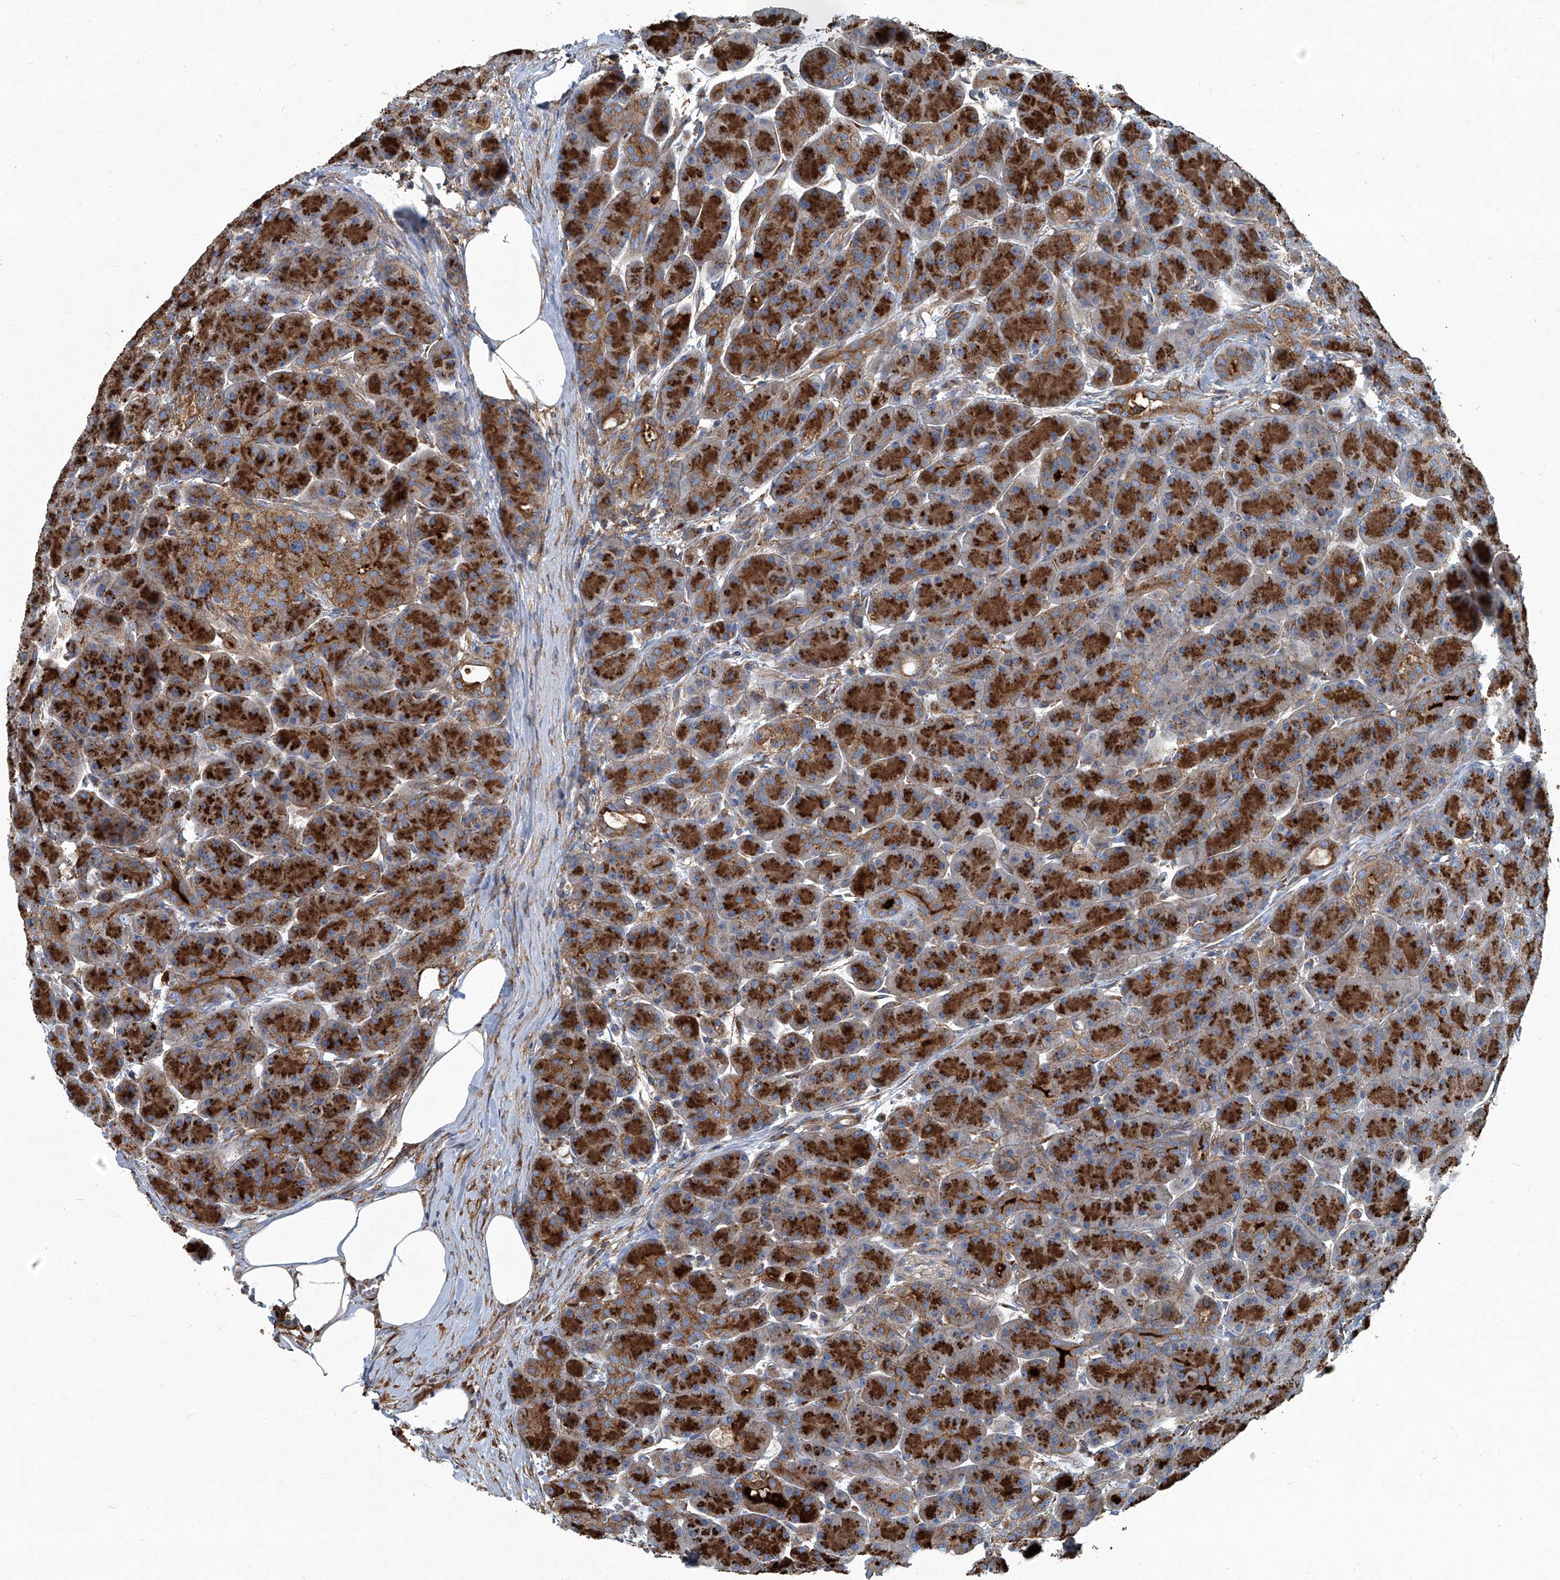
{"staining": {"intensity": "strong", "quantity": ">75%", "location": "cytoplasmic/membranous"}, "tissue": "pancreas", "cell_type": "Exocrine glandular cells", "image_type": "normal", "snomed": [{"axis": "morphology", "description": "Normal tissue, NOS"}, {"axis": "topography", "description": "Pancreas"}], "caption": "Pancreas stained for a protein exhibits strong cytoplasmic/membranous positivity in exocrine glandular cells. (brown staining indicates protein expression, while blue staining denotes nuclei).", "gene": "PIGH", "patient": {"sex": "male", "age": 63}}